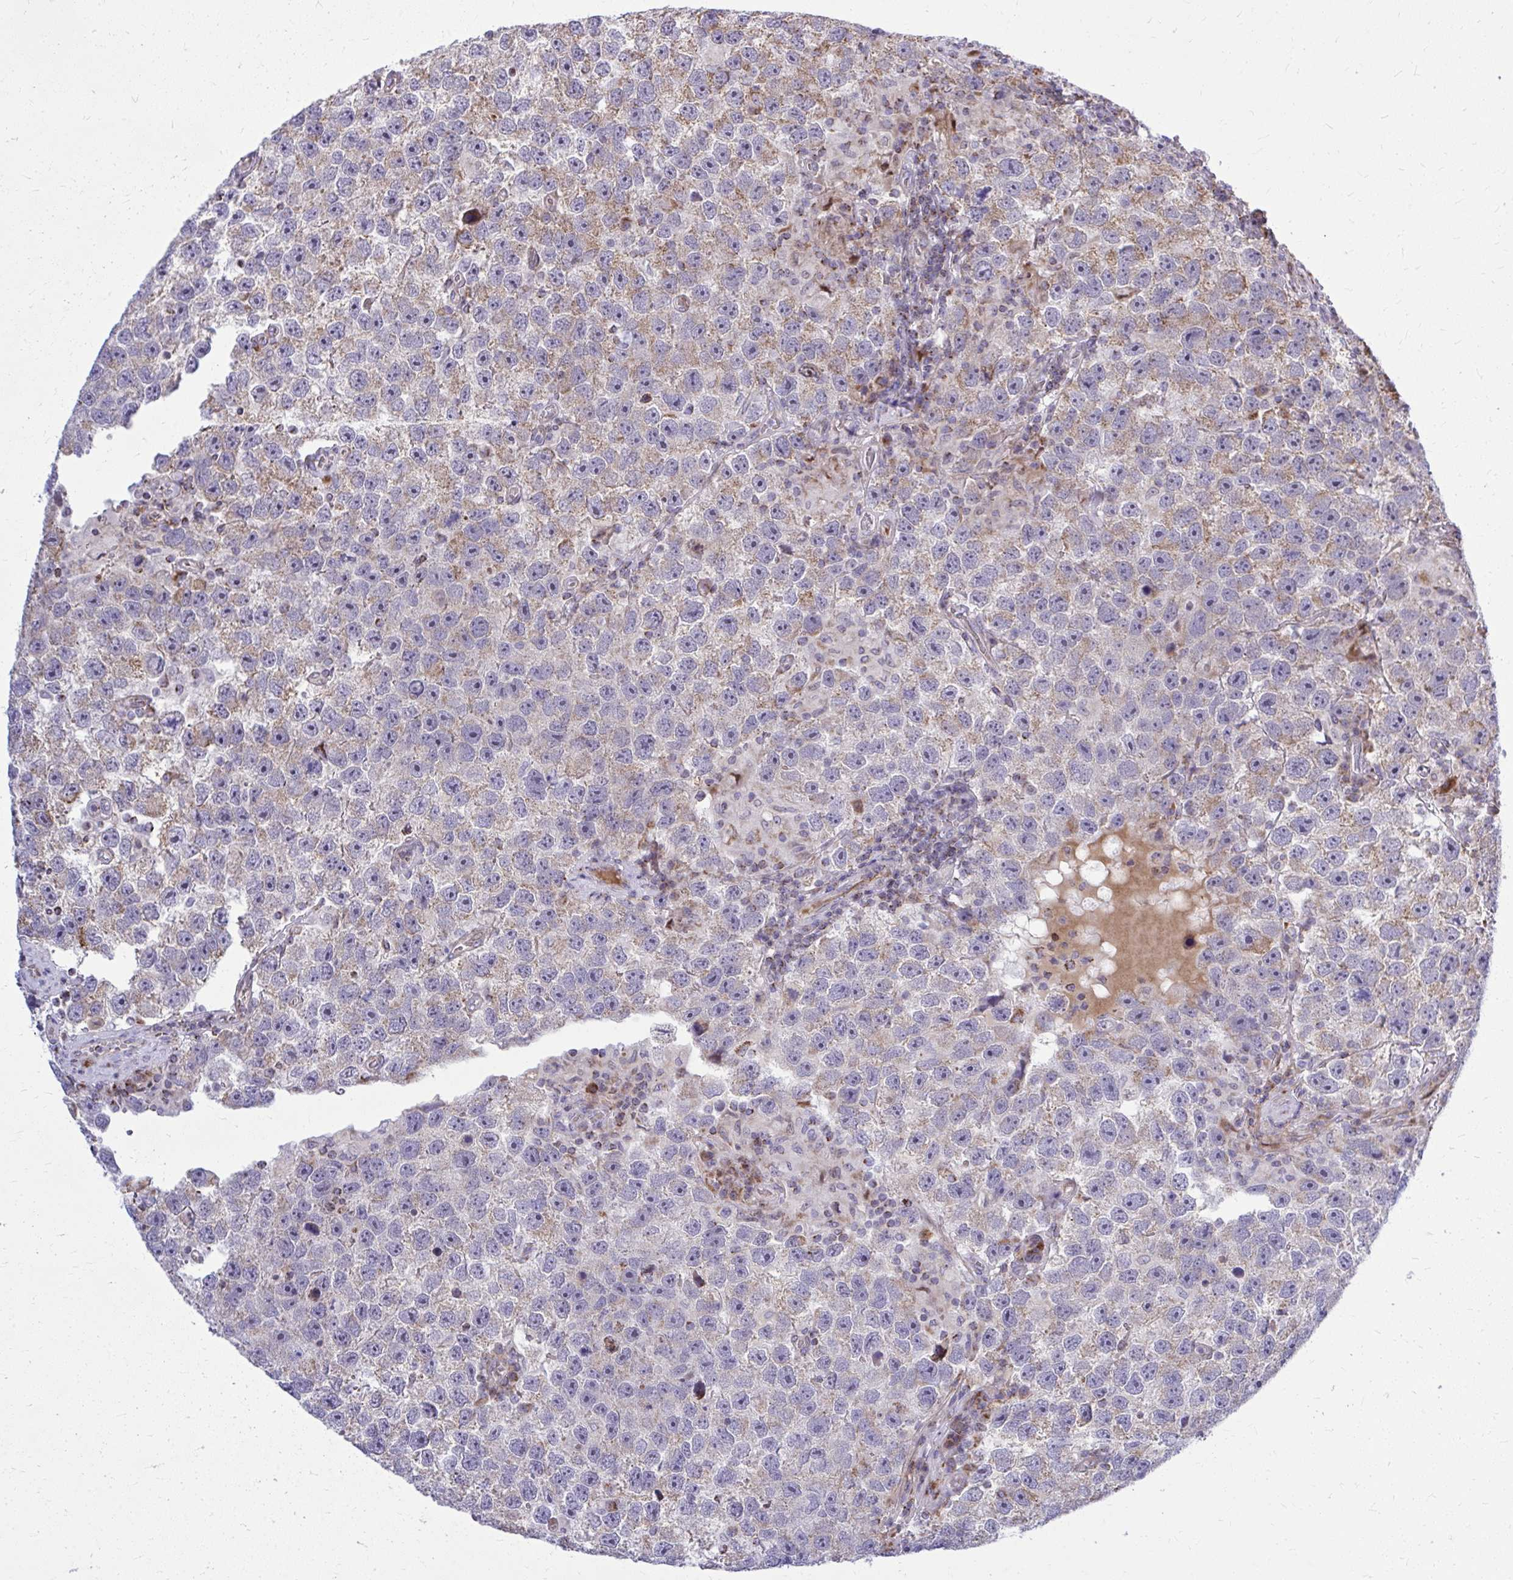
{"staining": {"intensity": "moderate", "quantity": "<25%", "location": "cytoplasmic/membranous"}, "tissue": "testis cancer", "cell_type": "Tumor cells", "image_type": "cancer", "snomed": [{"axis": "morphology", "description": "Seminoma, NOS"}, {"axis": "topography", "description": "Testis"}], "caption": "The image displays immunohistochemical staining of testis cancer (seminoma). There is moderate cytoplasmic/membranous positivity is present in approximately <25% of tumor cells.", "gene": "ZNF362", "patient": {"sex": "male", "age": 26}}